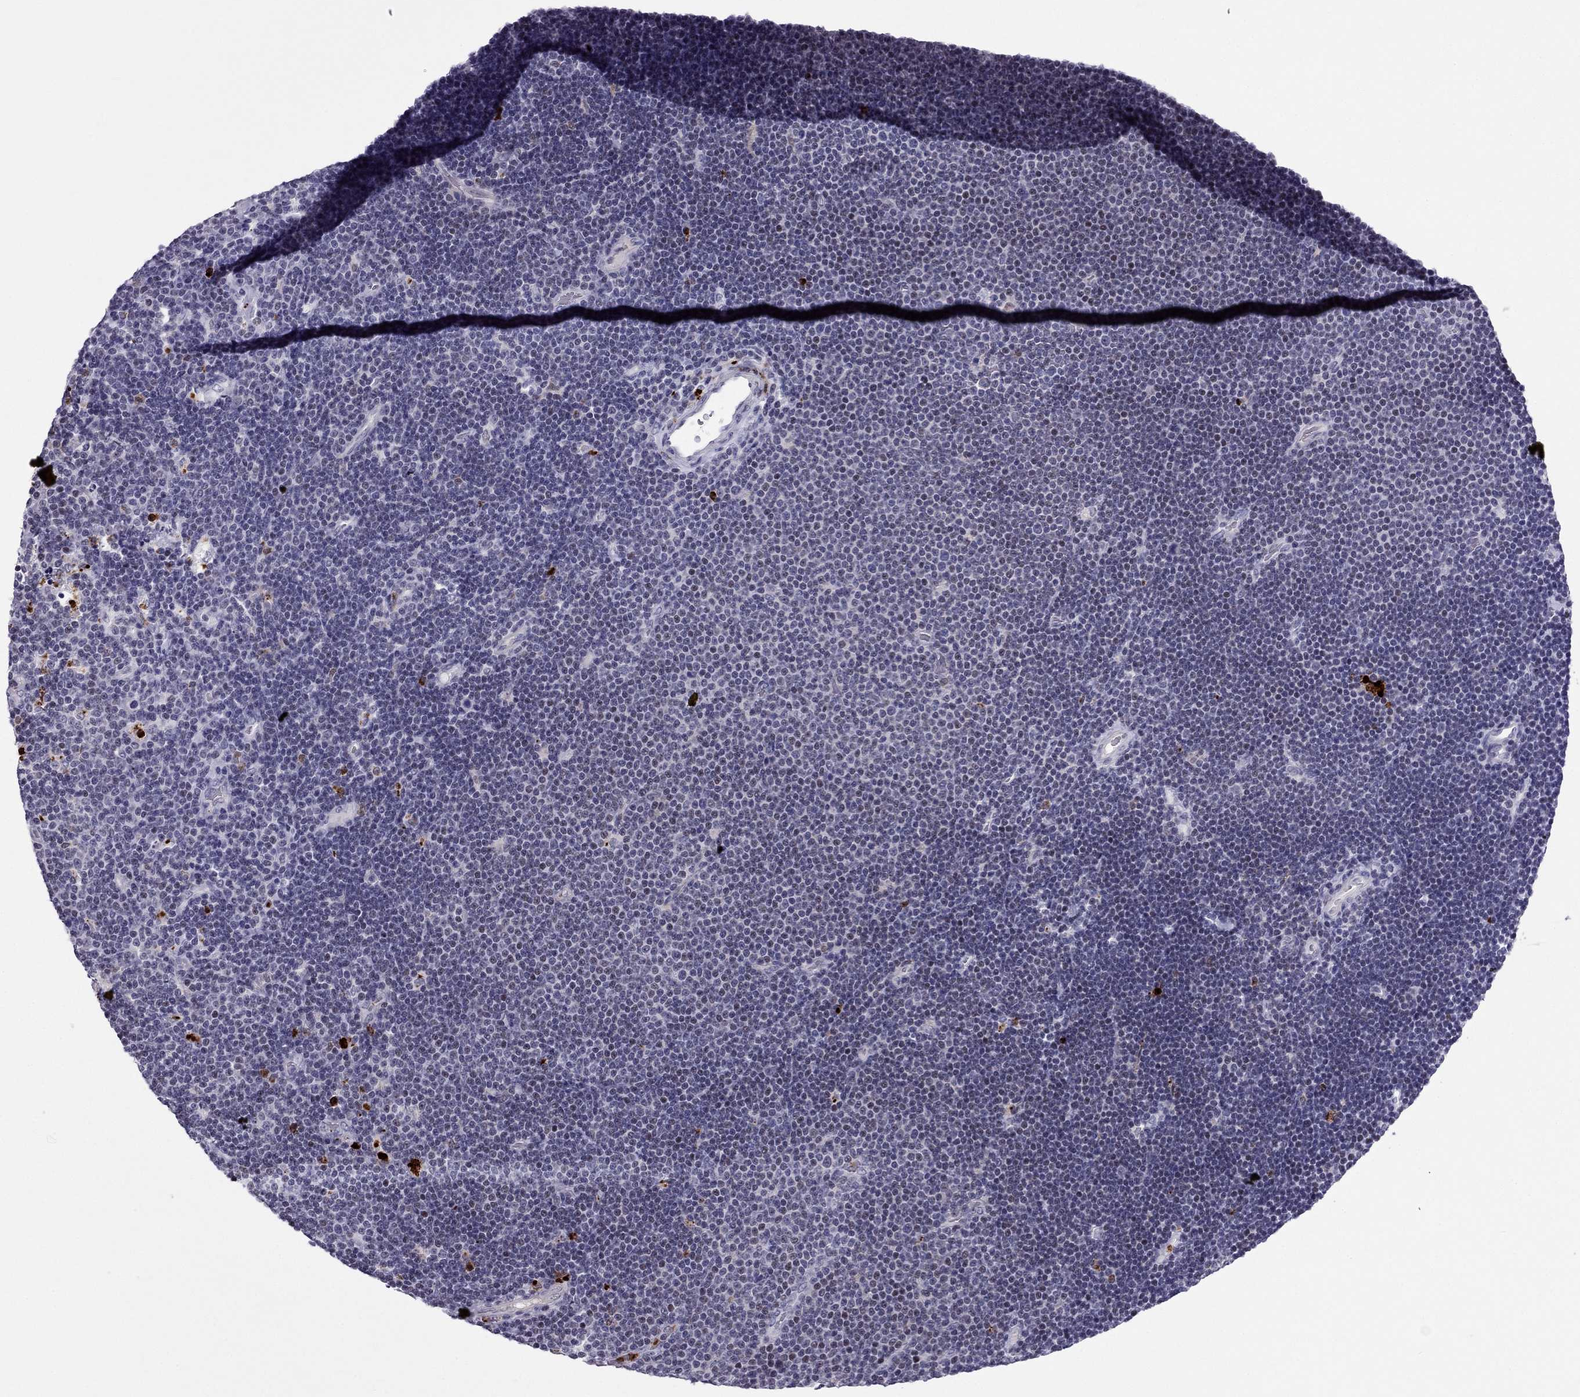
{"staining": {"intensity": "negative", "quantity": "none", "location": "none"}, "tissue": "lymphoma", "cell_type": "Tumor cells", "image_type": "cancer", "snomed": [{"axis": "morphology", "description": "Malignant lymphoma, non-Hodgkin's type, Low grade"}, {"axis": "topography", "description": "Brain"}], "caption": "Tumor cells show no significant expression in low-grade malignant lymphoma, non-Hodgkin's type.", "gene": "CCL27", "patient": {"sex": "female", "age": 66}}